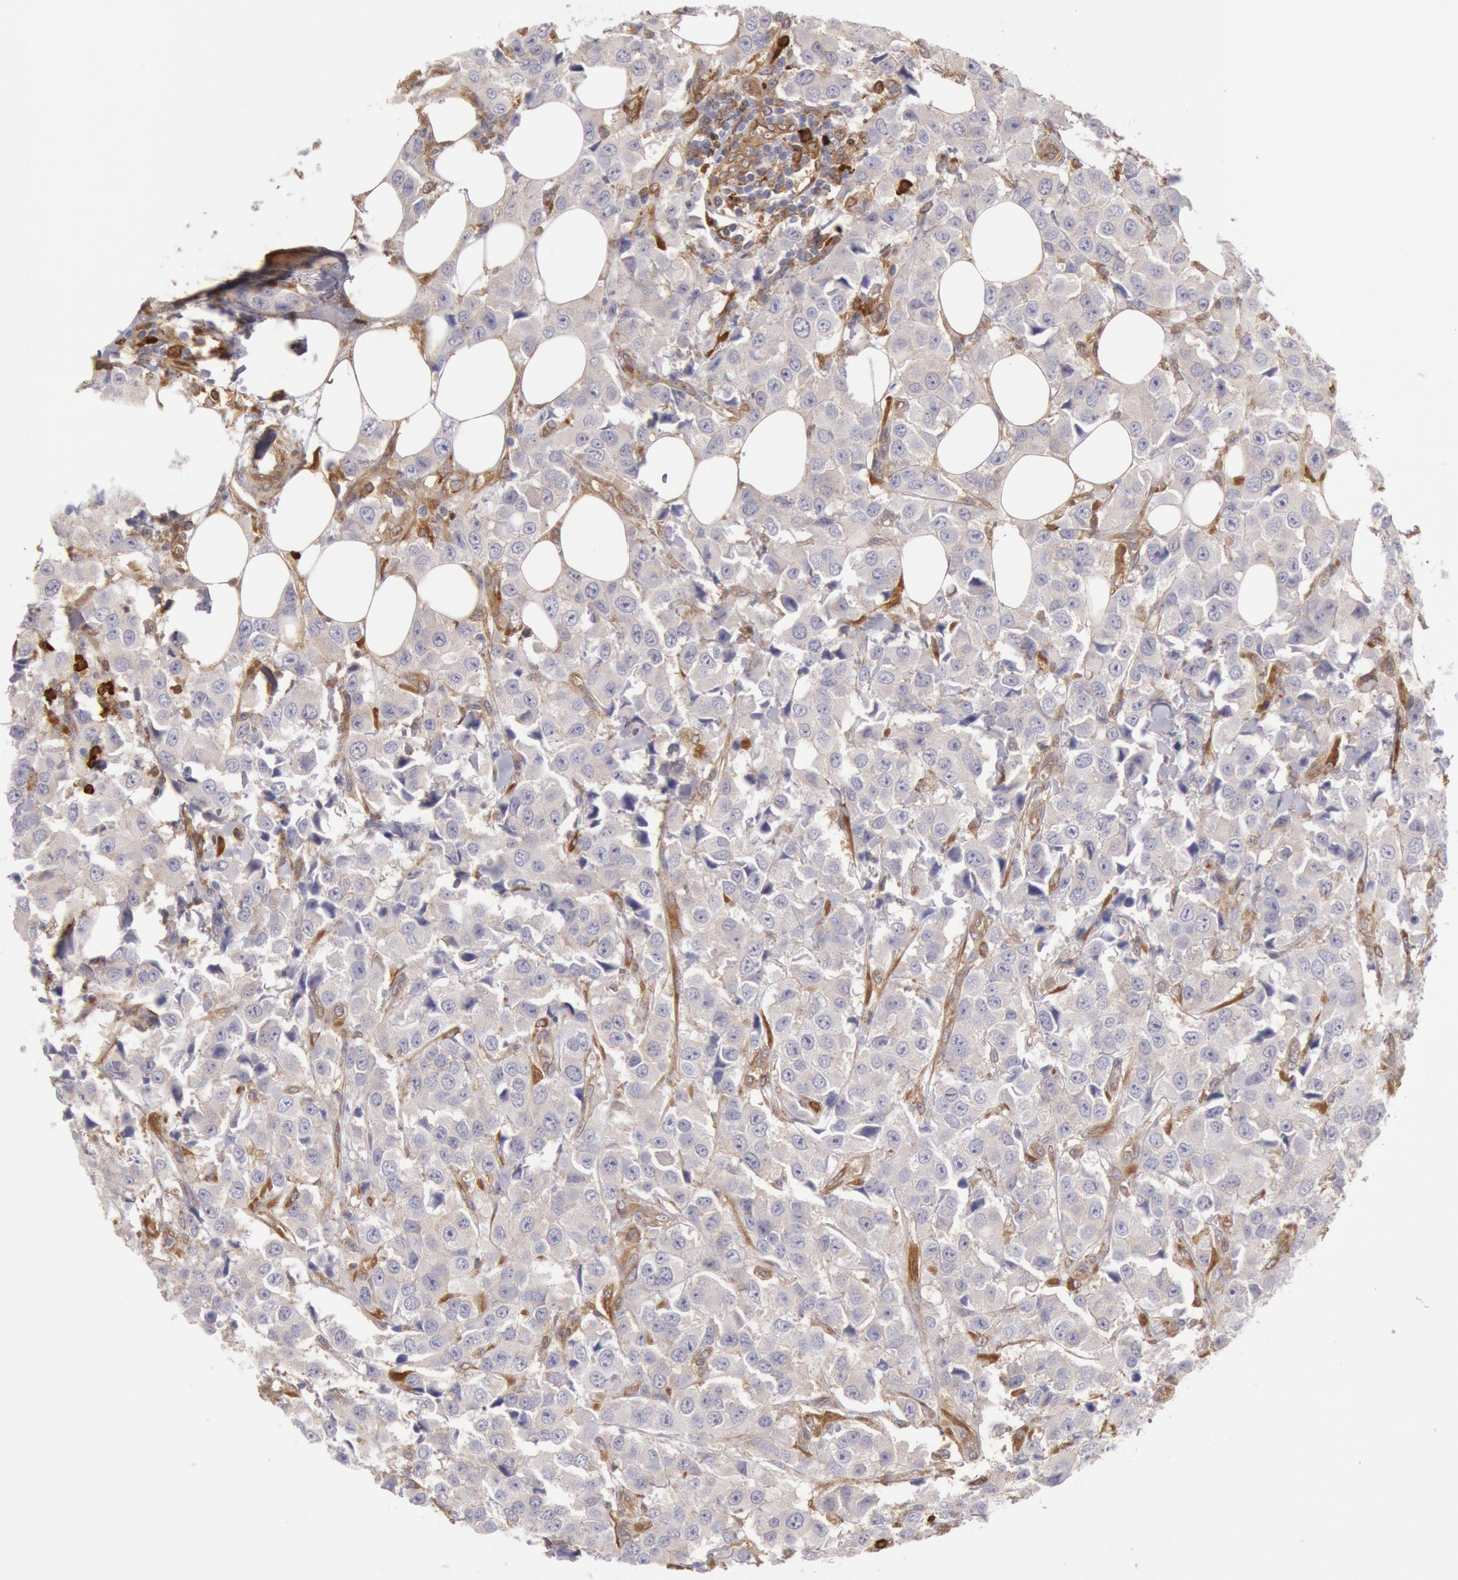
{"staining": {"intensity": "negative", "quantity": "none", "location": "none"}, "tissue": "breast cancer", "cell_type": "Tumor cells", "image_type": "cancer", "snomed": [{"axis": "morphology", "description": "Duct carcinoma"}, {"axis": "topography", "description": "Breast"}], "caption": "This is an immunohistochemistry histopathology image of human breast cancer. There is no staining in tumor cells.", "gene": "CCDC50", "patient": {"sex": "female", "age": 58}}